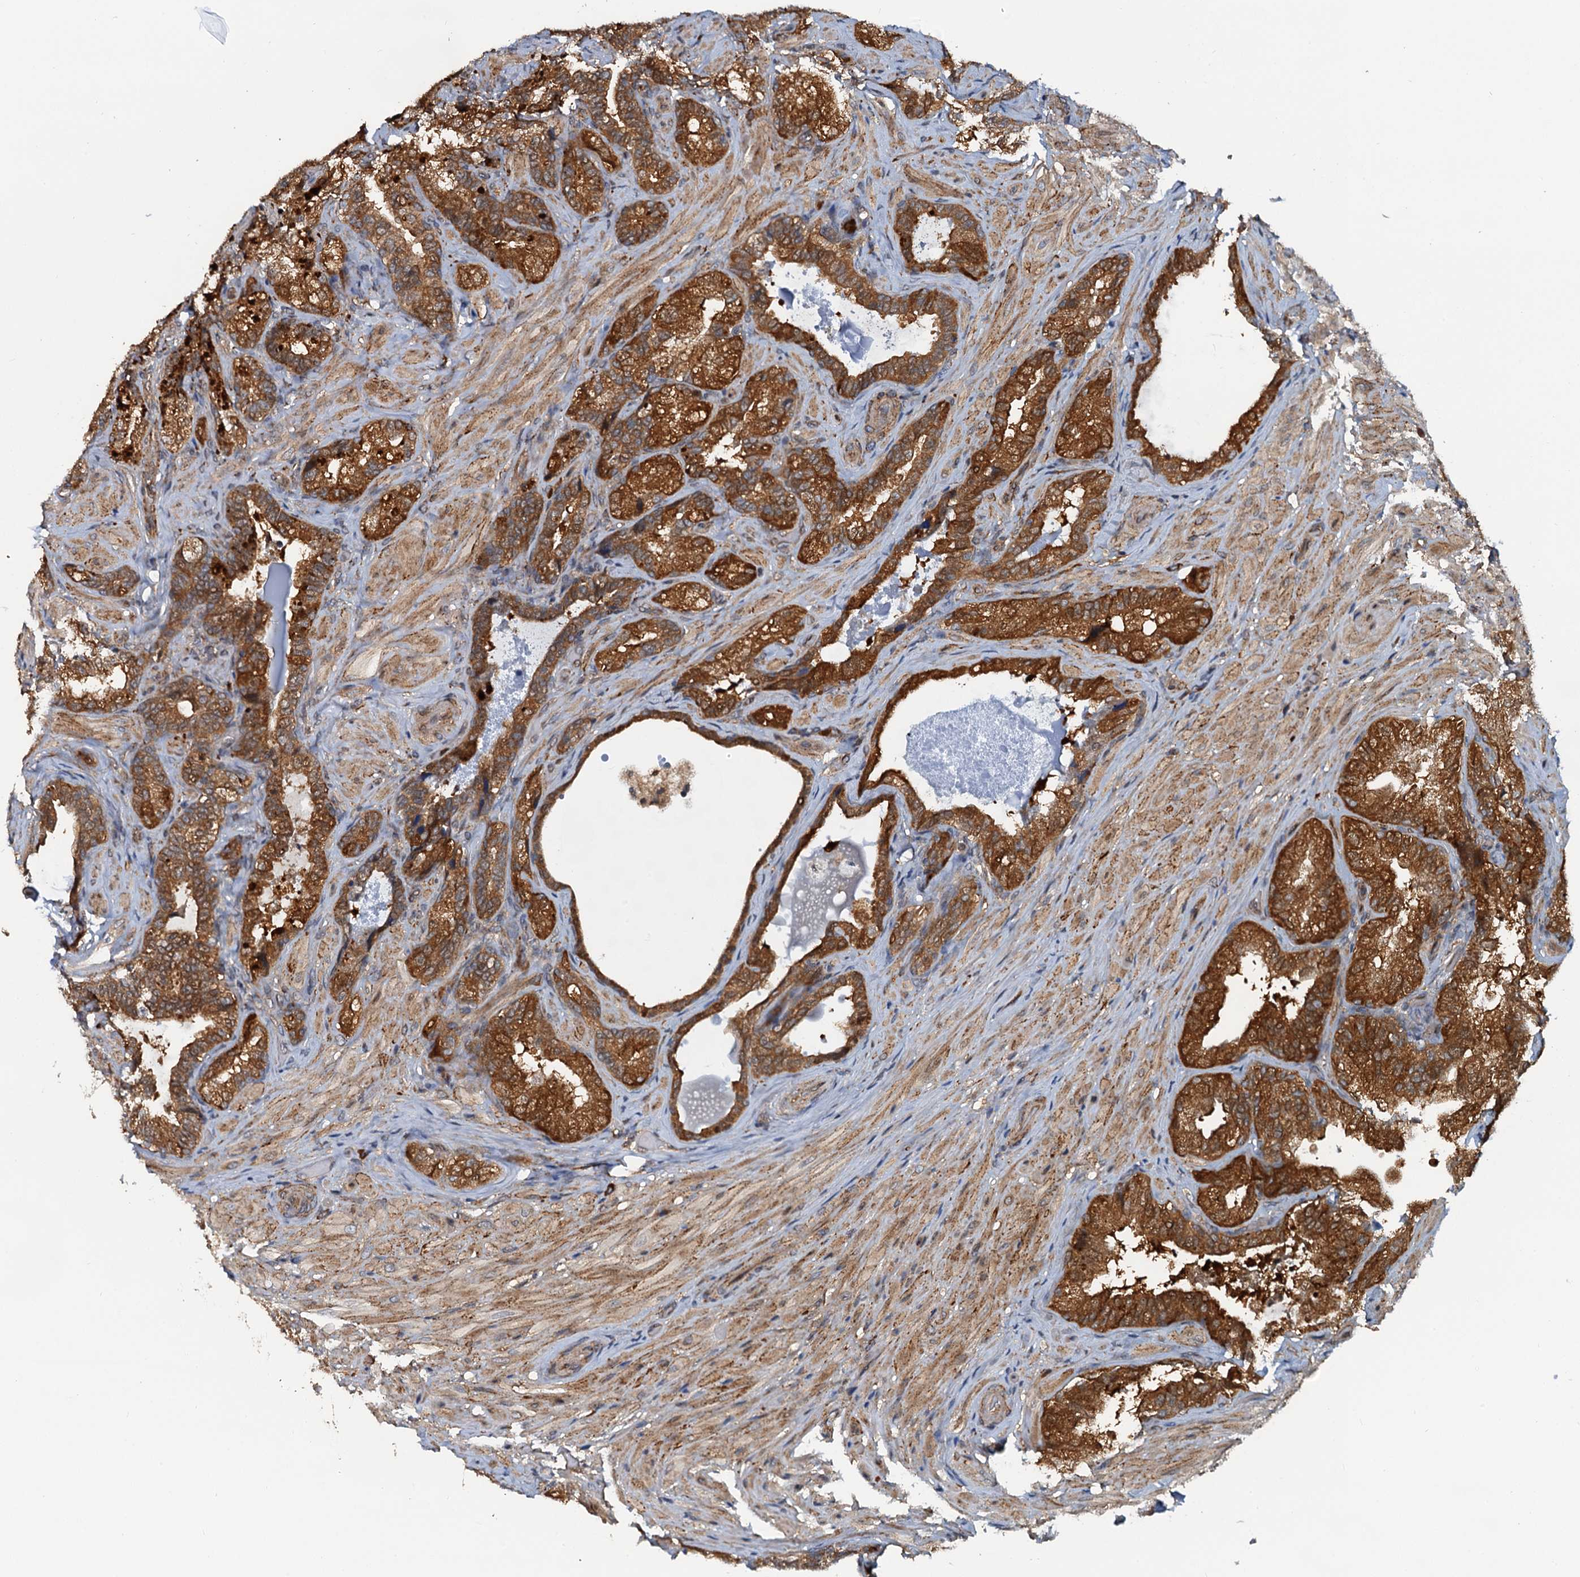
{"staining": {"intensity": "strong", "quantity": "25%-75%", "location": "cytoplasmic/membranous"}, "tissue": "seminal vesicle", "cell_type": "Glandular cells", "image_type": "normal", "snomed": [{"axis": "morphology", "description": "Normal tissue, NOS"}, {"axis": "topography", "description": "Prostate and seminal vesicle, NOS"}, {"axis": "topography", "description": "Prostate"}, {"axis": "topography", "description": "Seminal veicle"}], "caption": "The histopathology image exhibits a brown stain indicating the presence of a protein in the cytoplasmic/membranous of glandular cells in seminal vesicle.", "gene": "AAGAB", "patient": {"sex": "male", "age": 67}}